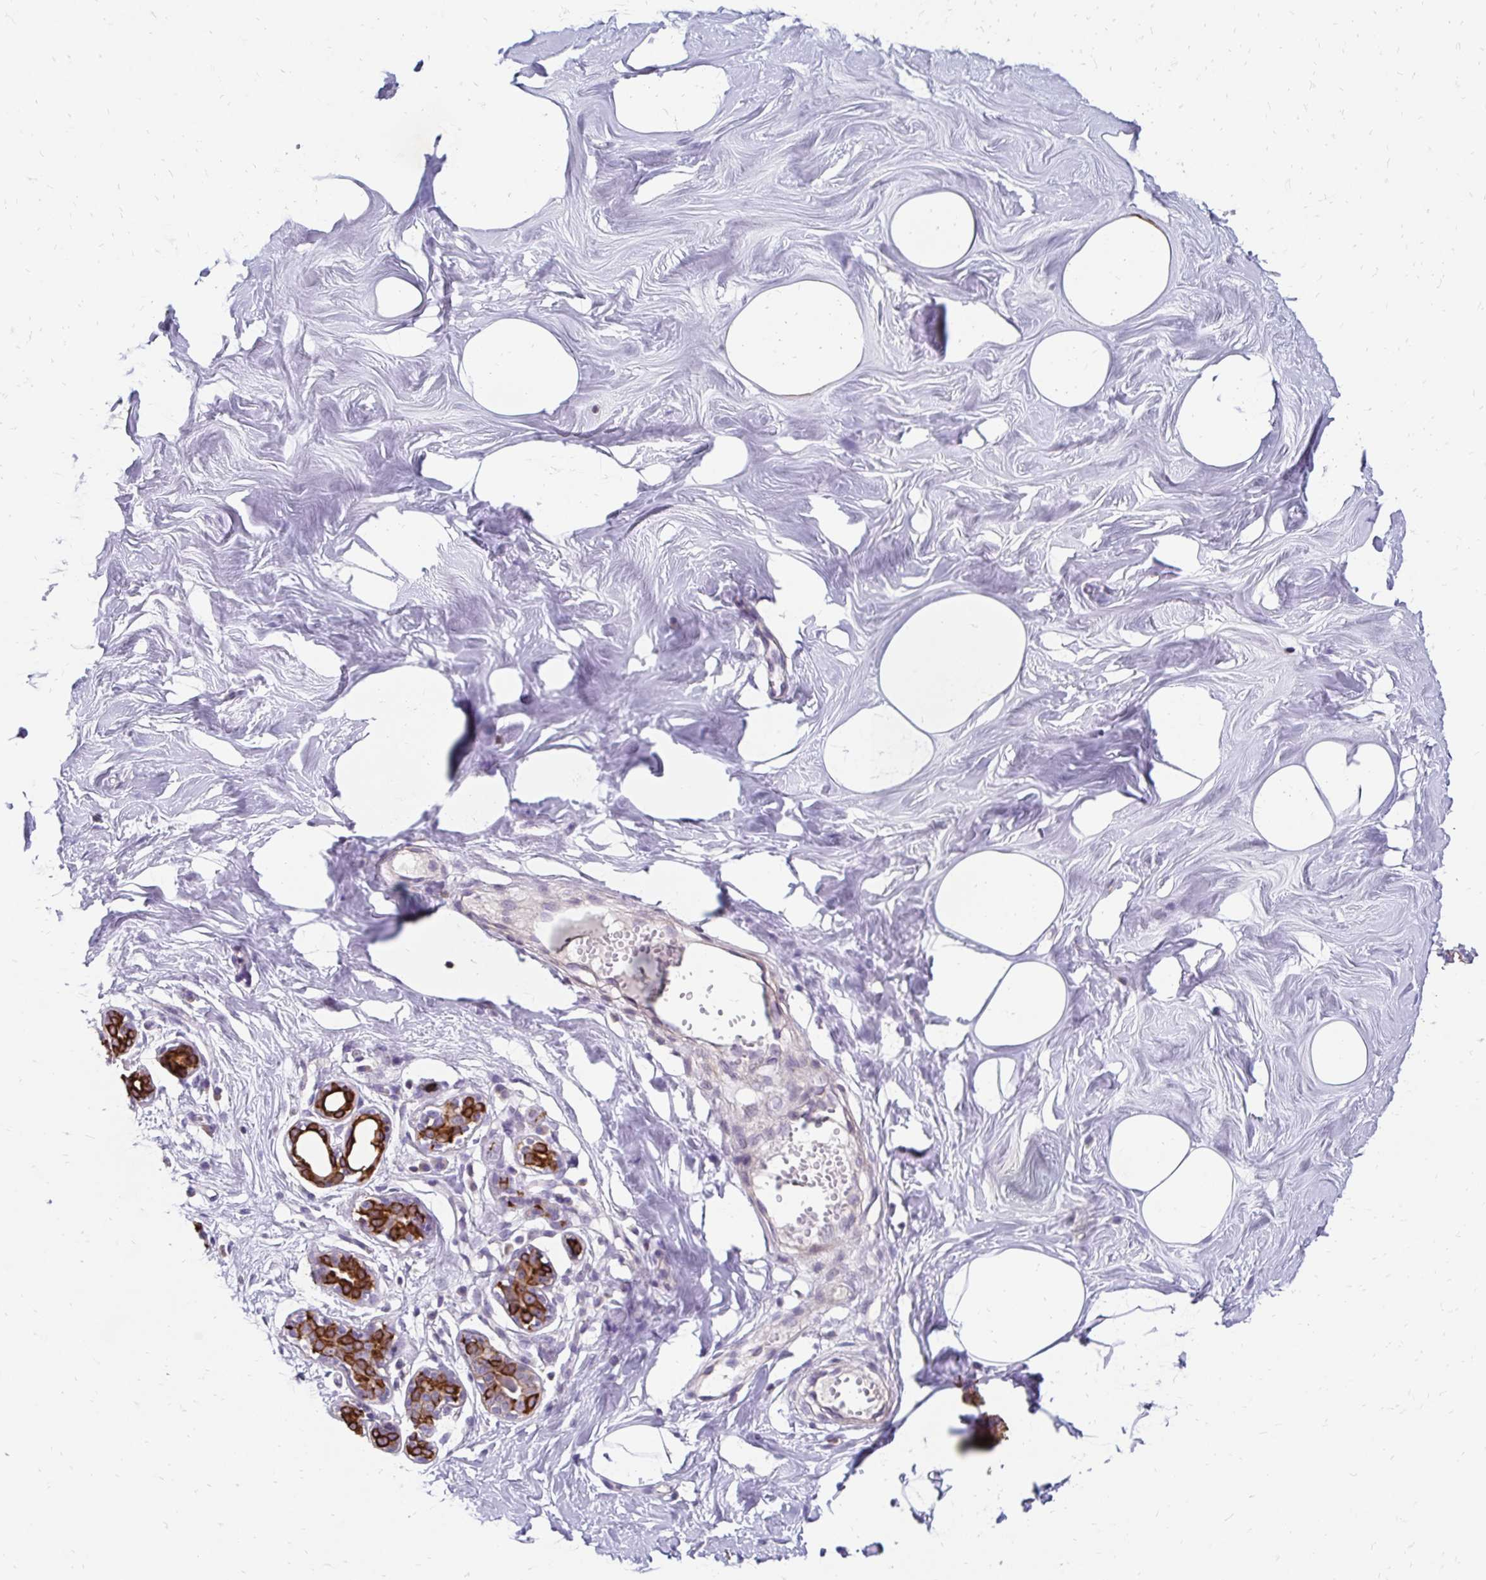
{"staining": {"intensity": "negative", "quantity": "none", "location": "none"}, "tissue": "breast", "cell_type": "Adipocytes", "image_type": "normal", "snomed": [{"axis": "morphology", "description": "Normal tissue, NOS"}, {"axis": "topography", "description": "Breast"}], "caption": "High power microscopy photomicrograph of an IHC photomicrograph of normal breast, revealing no significant positivity in adipocytes.", "gene": "DTNB", "patient": {"sex": "female", "age": 27}}